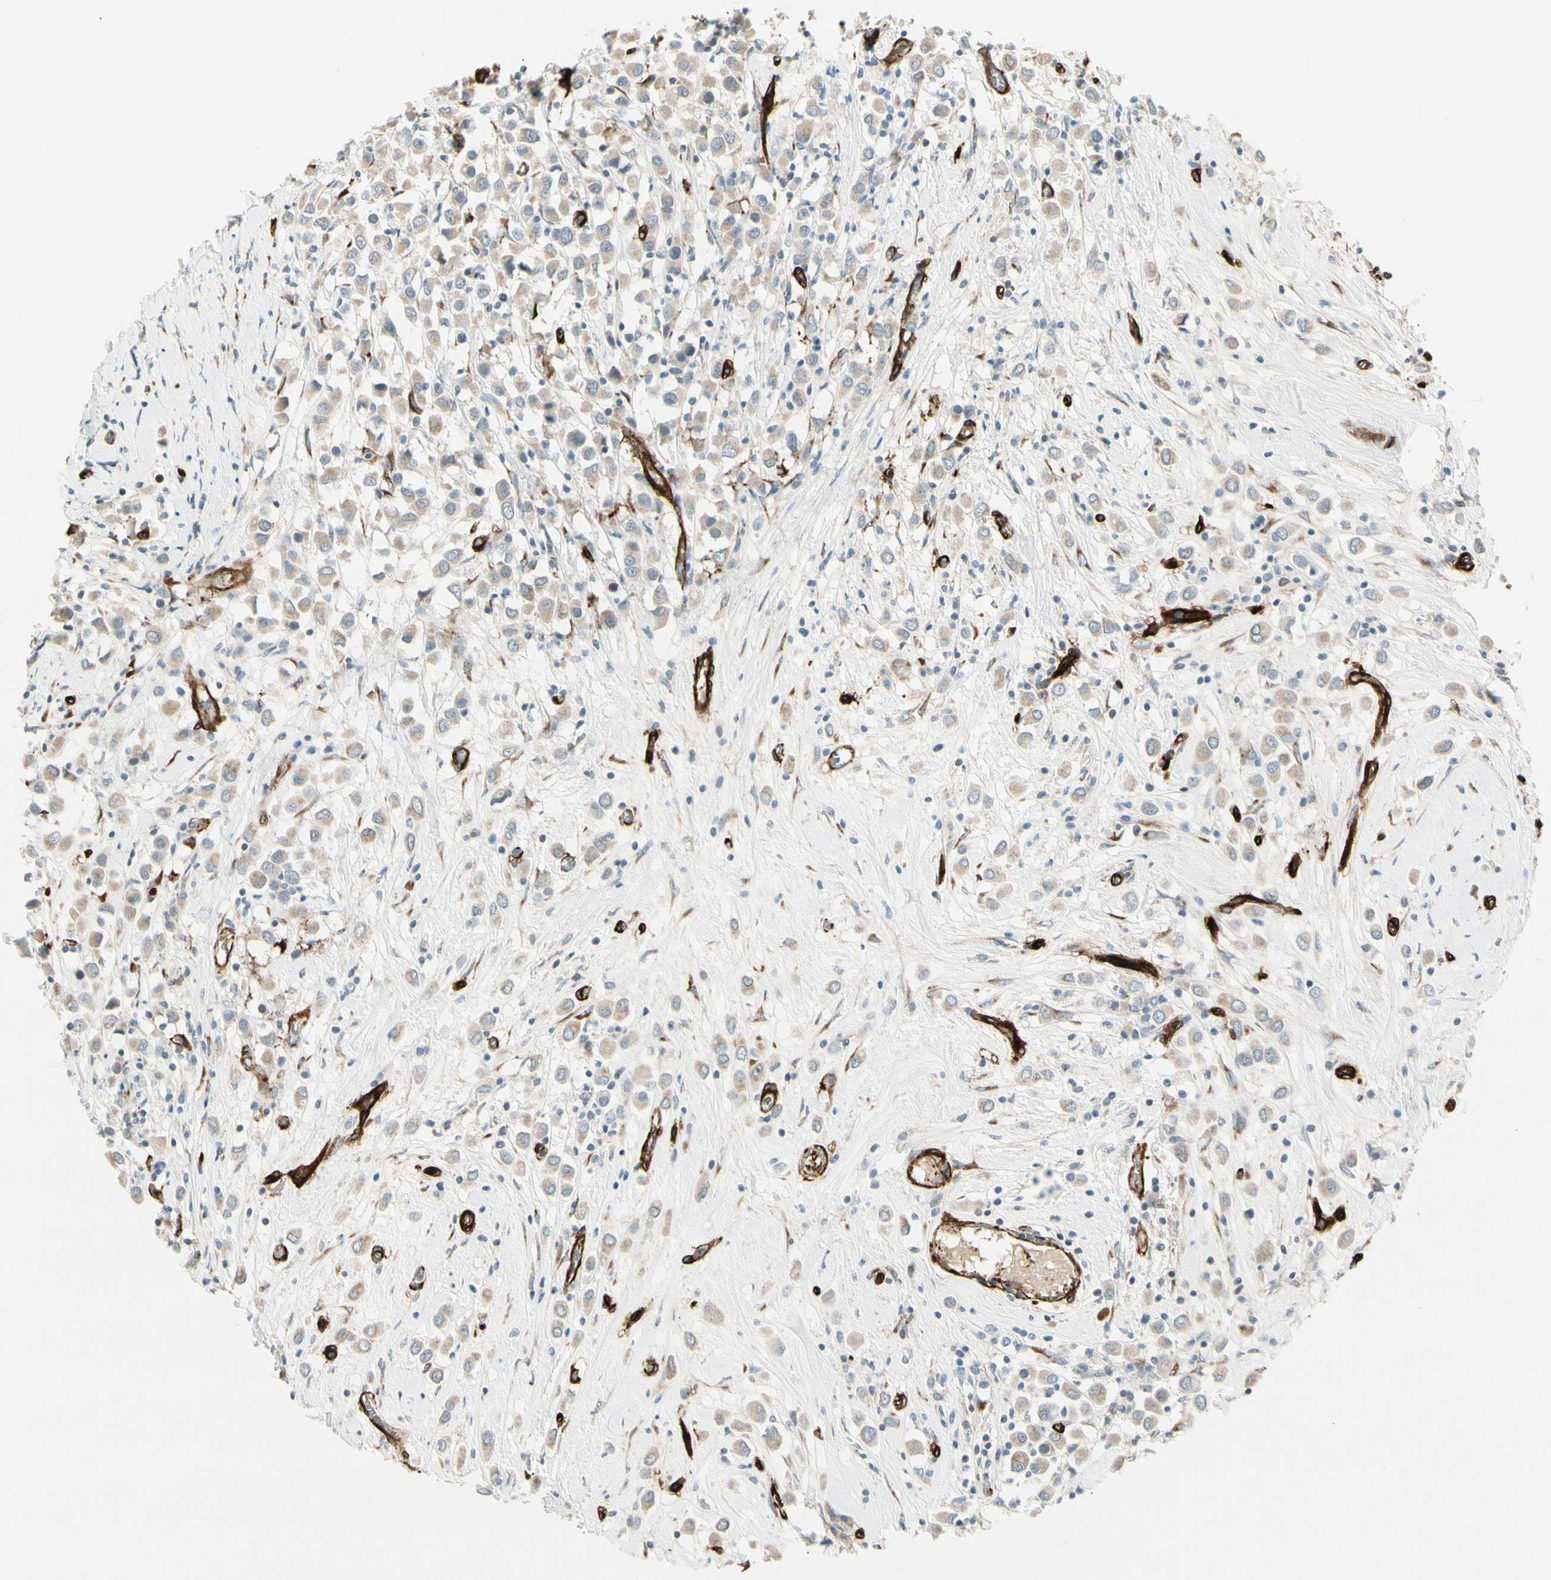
{"staining": {"intensity": "weak", "quantity": ">75%", "location": "cytoplasmic/membranous"}, "tissue": "breast cancer", "cell_type": "Tumor cells", "image_type": "cancer", "snomed": [{"axis": "morphology", "description": "Duct carcinoma"}, {"axis": "topography", "description": "Breast"}], "caption": "Immunohistochemical staining of human intraductal carcinoma (breast) reveals weak cytoplasmic/membranous protein positivity in about >75% of tumor cells. (brown staining indicates protein expression, while blue staining denotes nuclei).", "gene": "MCAM", "patient": {"sex": "female", "age": 61}}